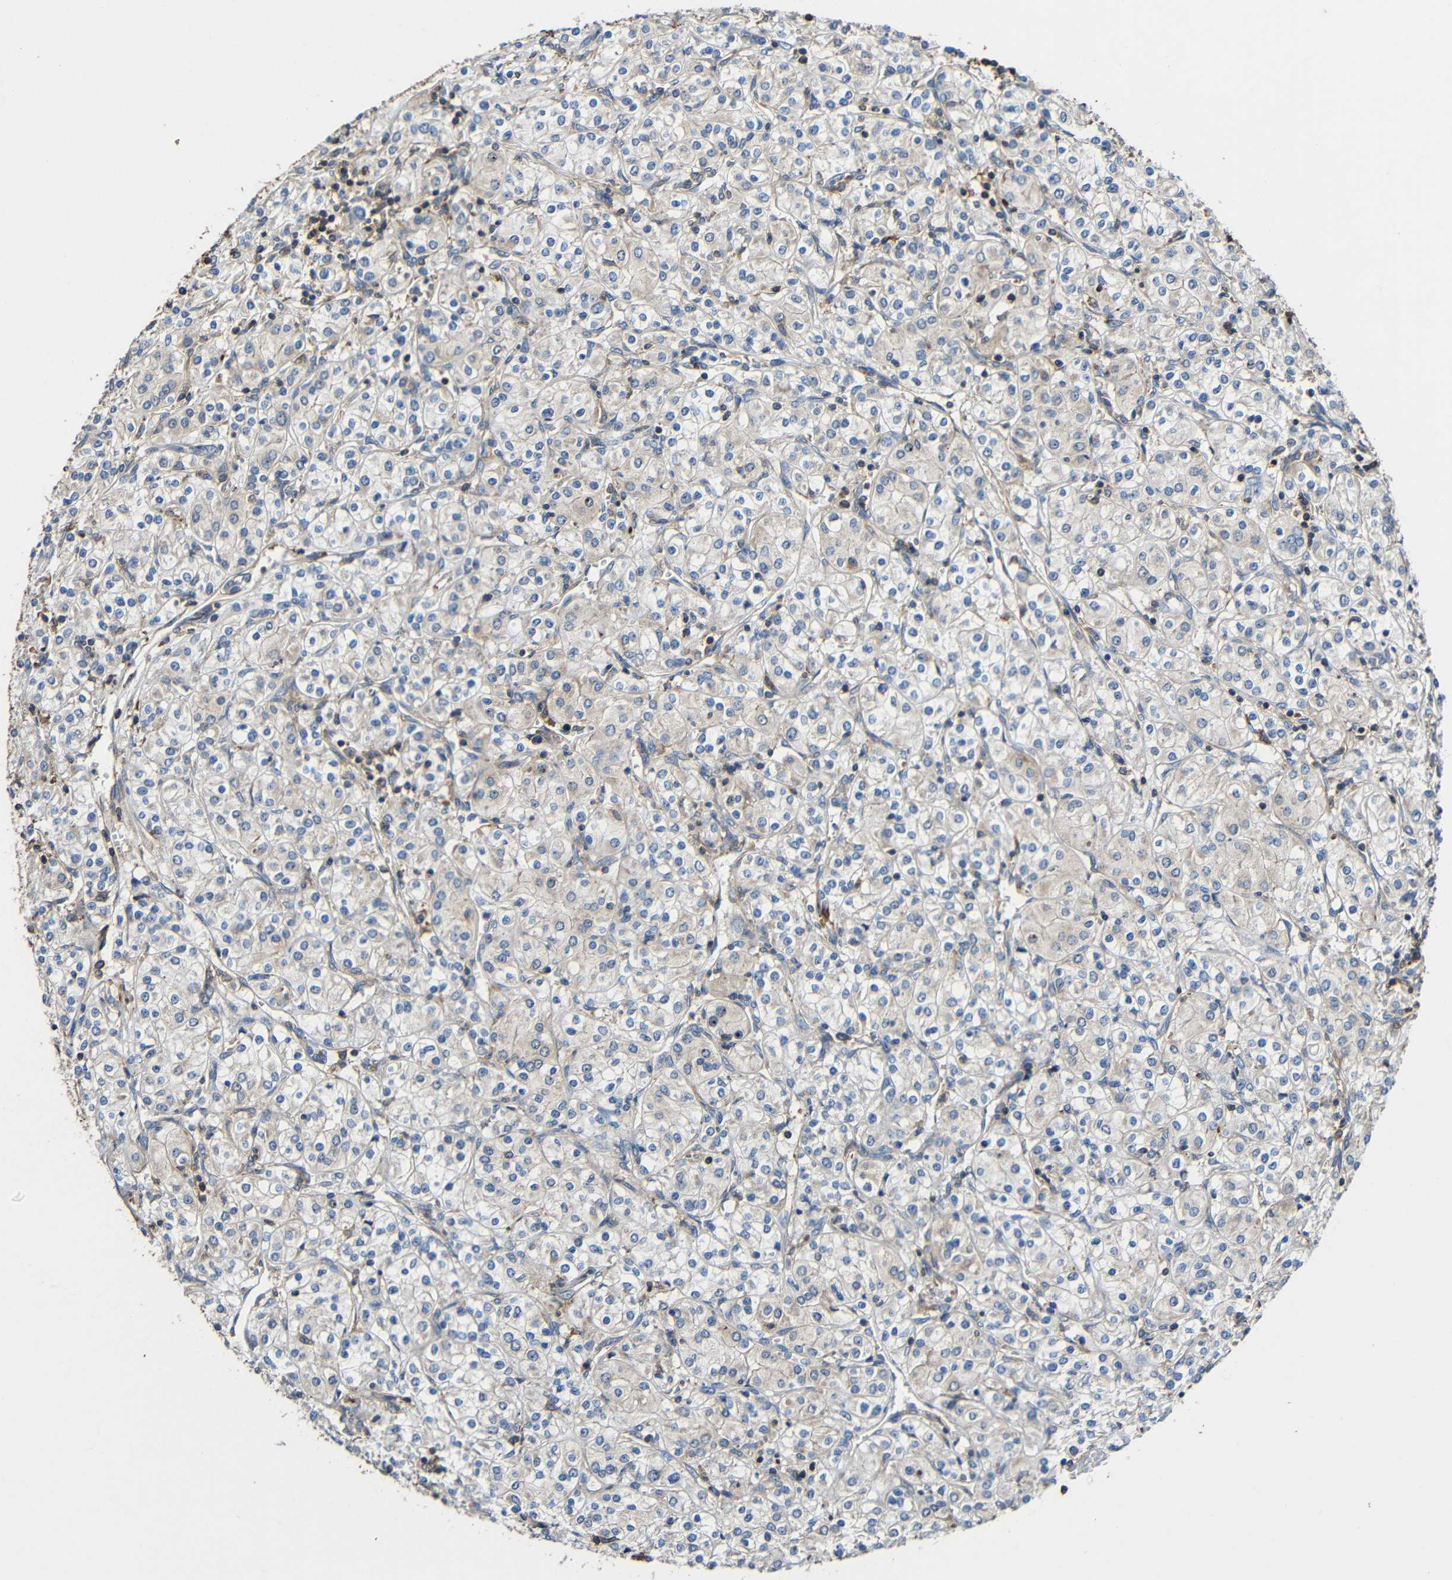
{"staining": {"intensity": "negative", "quantity": "none", "location": "none"}, "tissue": "renal cancer", "cell_type": "Tumor cells", "image_type": "cancer", "snomed": [{"axis": "morphology", "description": "Adenocarcinoma, NOS"}, {"axis": "topography", "description": "Kidney"}], "caption": "Renal cancer stained for a protein using IHC displays no positivity tumor cells.", "gene": "RHOT2", "patient": {"sex": "male", "age": 77}}